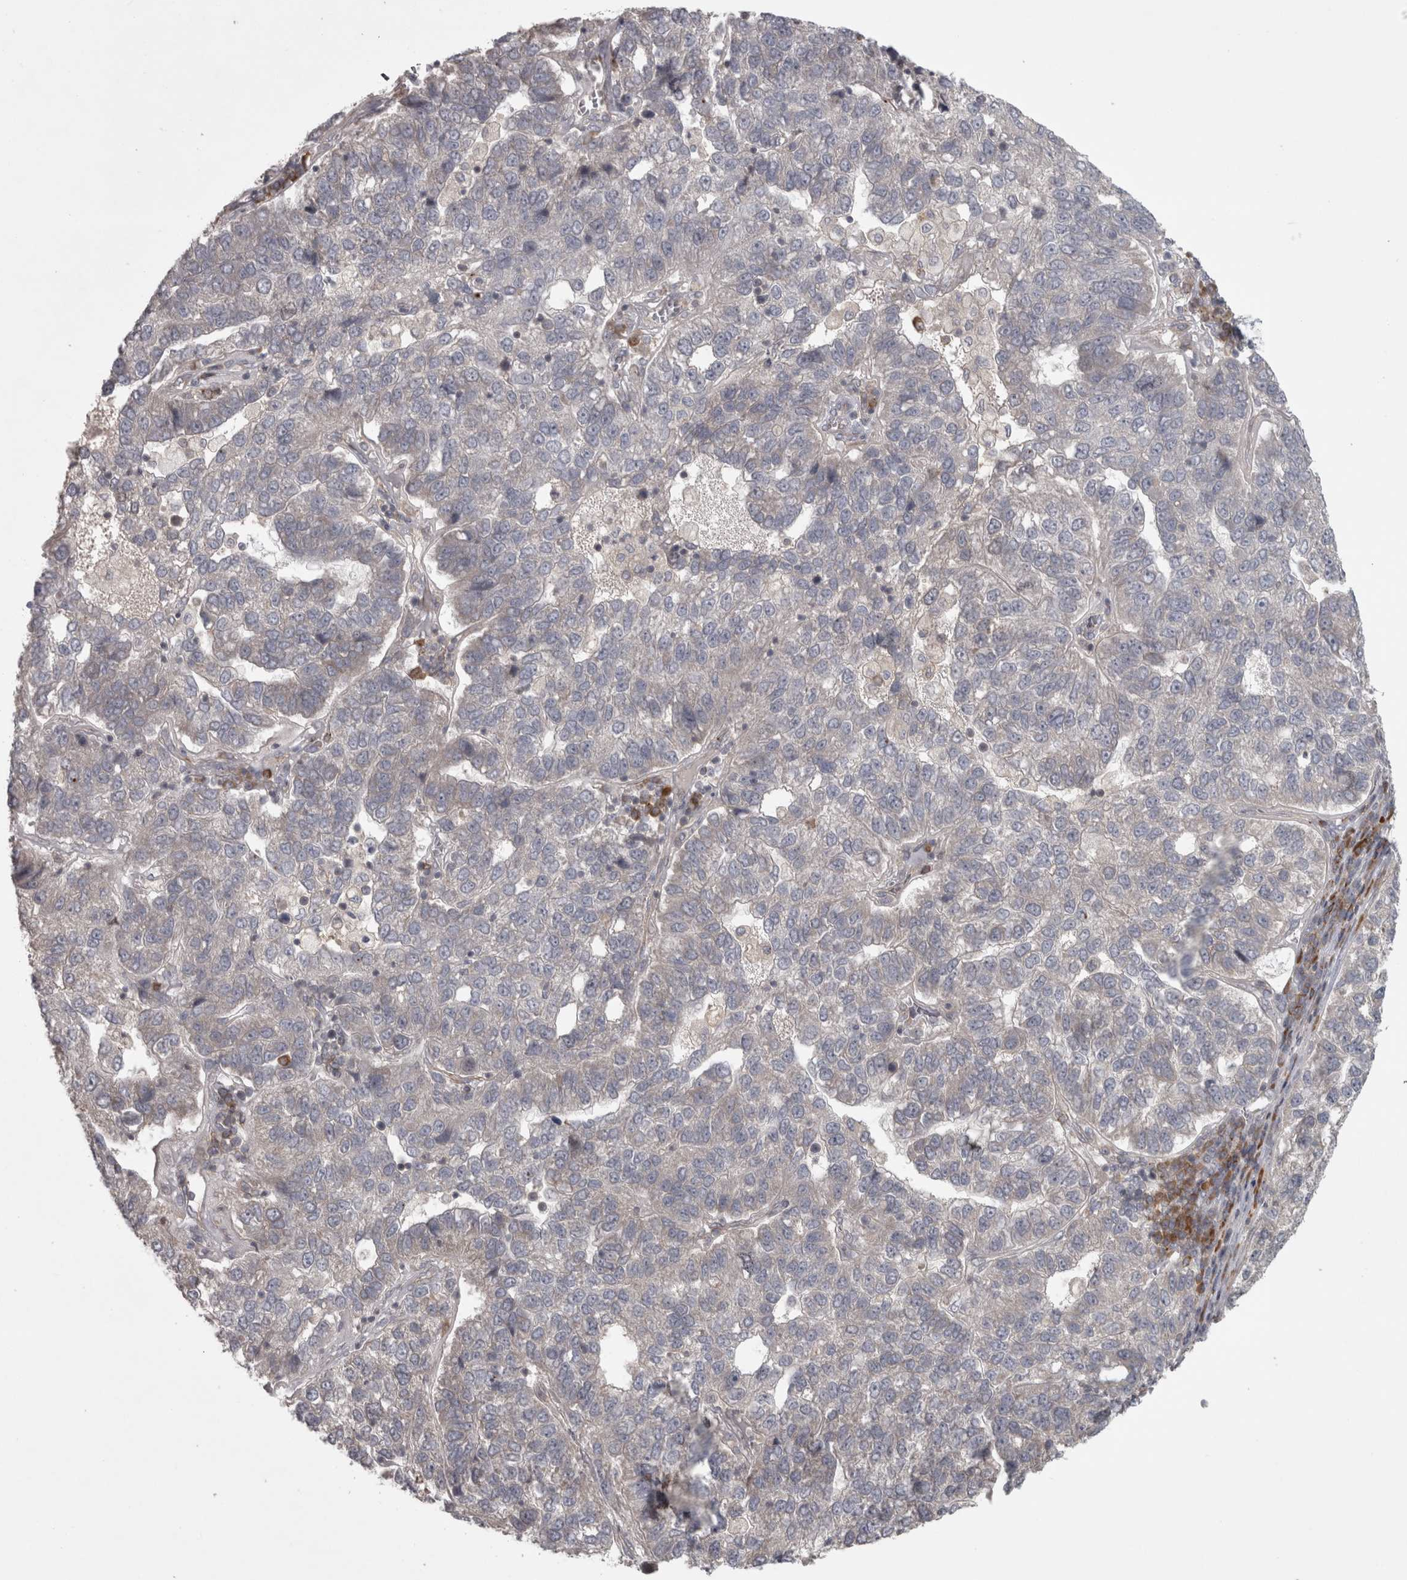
{"staining": {"intensity": "negative", "quantity": "none", "location": "none"}, "tissue": "pancreatic cancer", "cell_type": "Tumor cells", "image_type": "cancer", "snomed": [{"axis": "morphology", "description": "Adenocarcinoma, NOS"}, {"axis": "topography", "description": "Pancreas"}], "caption": "There is no significant expression in tumor cells of adenocarcinoma (pancreatic).", "gene": "SLCO5A1", "patient": {"sex": "female", "age": 61}}